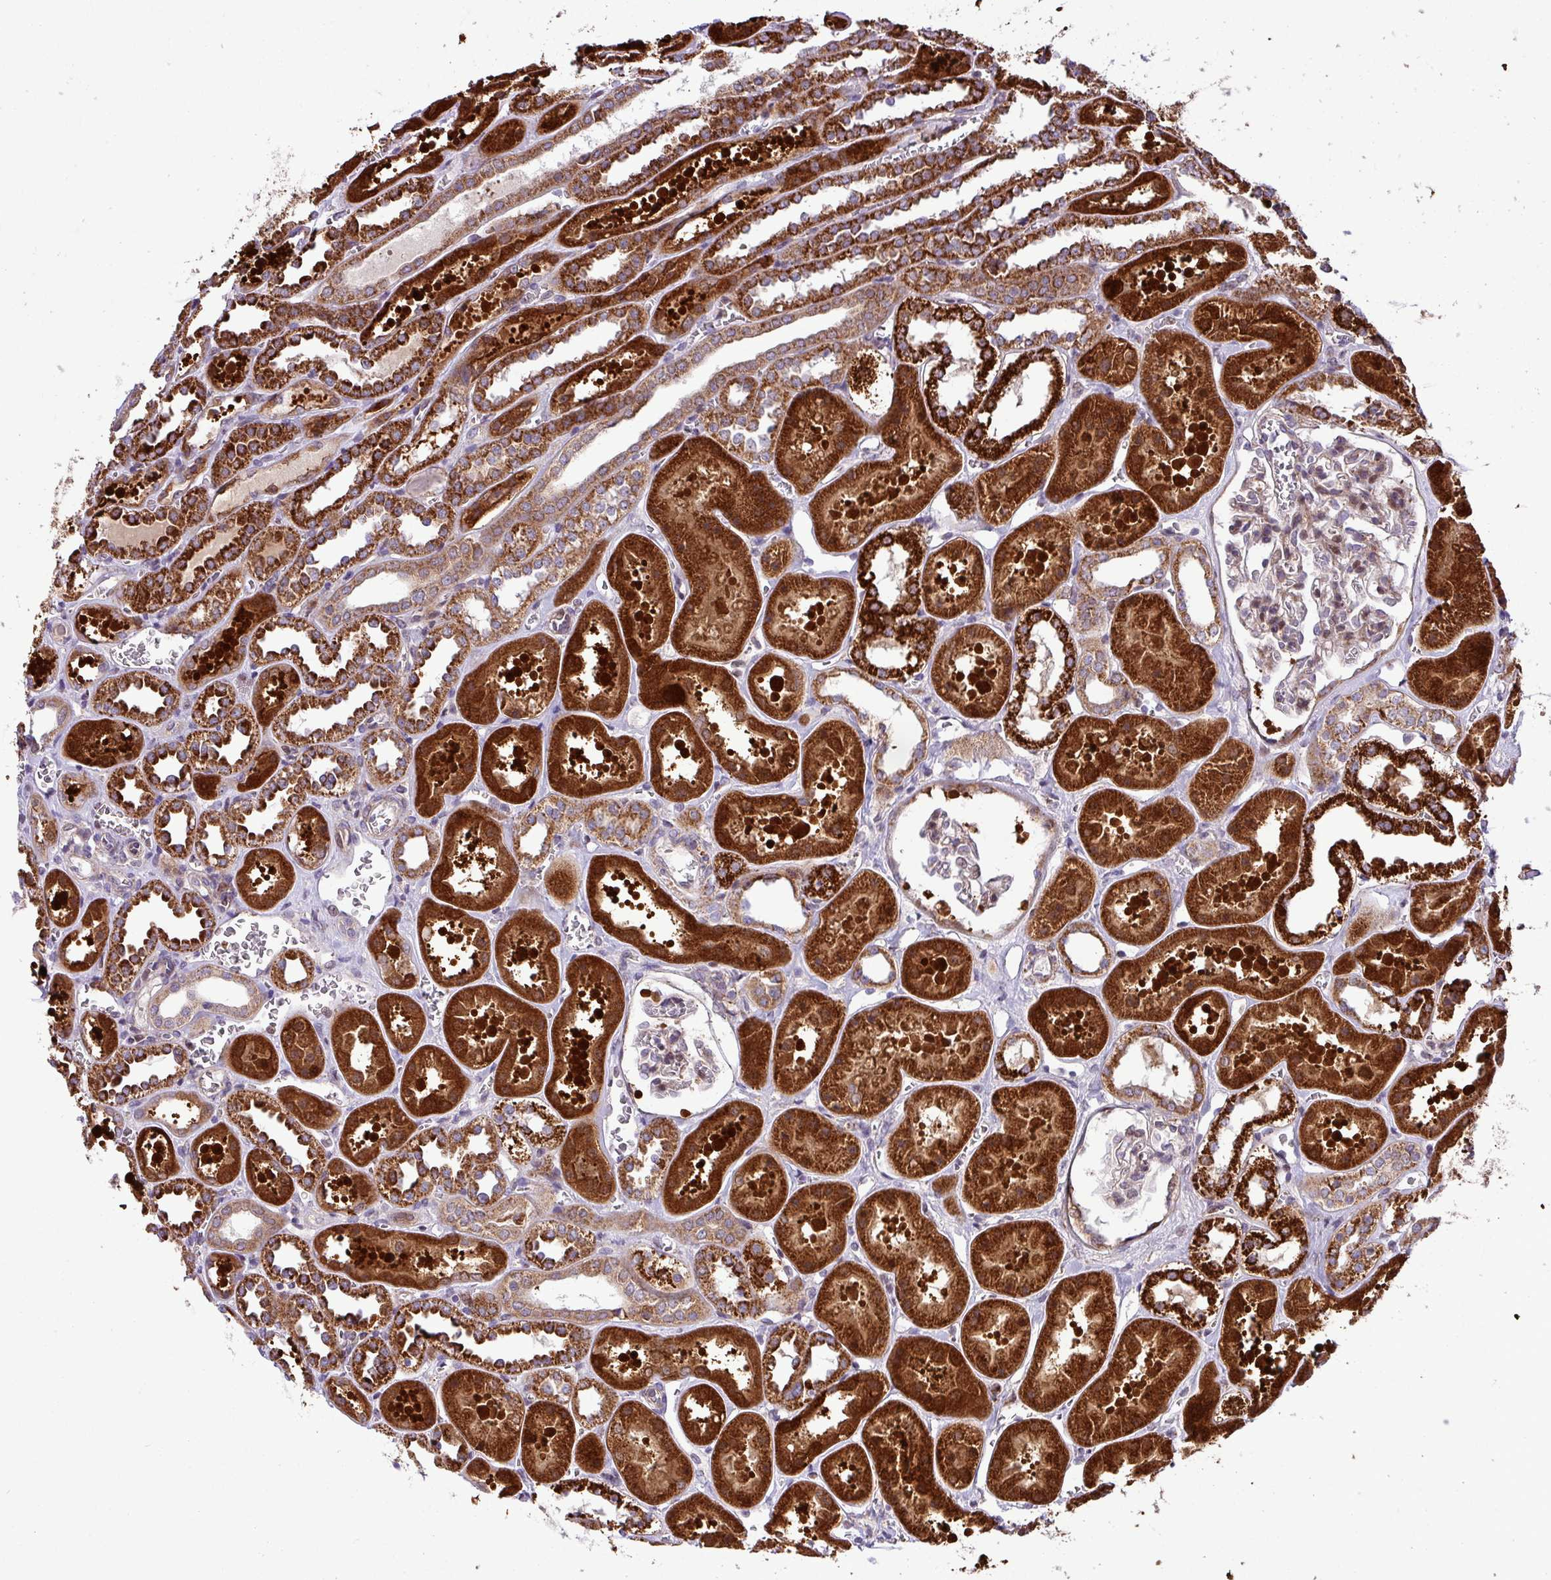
{"staining": {"intensity": "weak", "quantity": "25%-75%", "location": "cytoplasmic/membranous"}, "tissue": "kidney", "cell_type": "Cells in glomeruli", "image_type": "normal", "snomed": [{"axis": "morphology", "description": "Normal tissue, NOS"}, {"axis": "topography", "description": "Kidney"}], "caption": "Immunohistochemistry photomicrograph of normal human kidney stained for a protein (brown), which reveals low levels of weak cytoplasmic/membranous expression in about 25%-75% of cells in glomeruli.", "gene": "B3GNT9", "patient": {"sex": "female", "age": 41}}